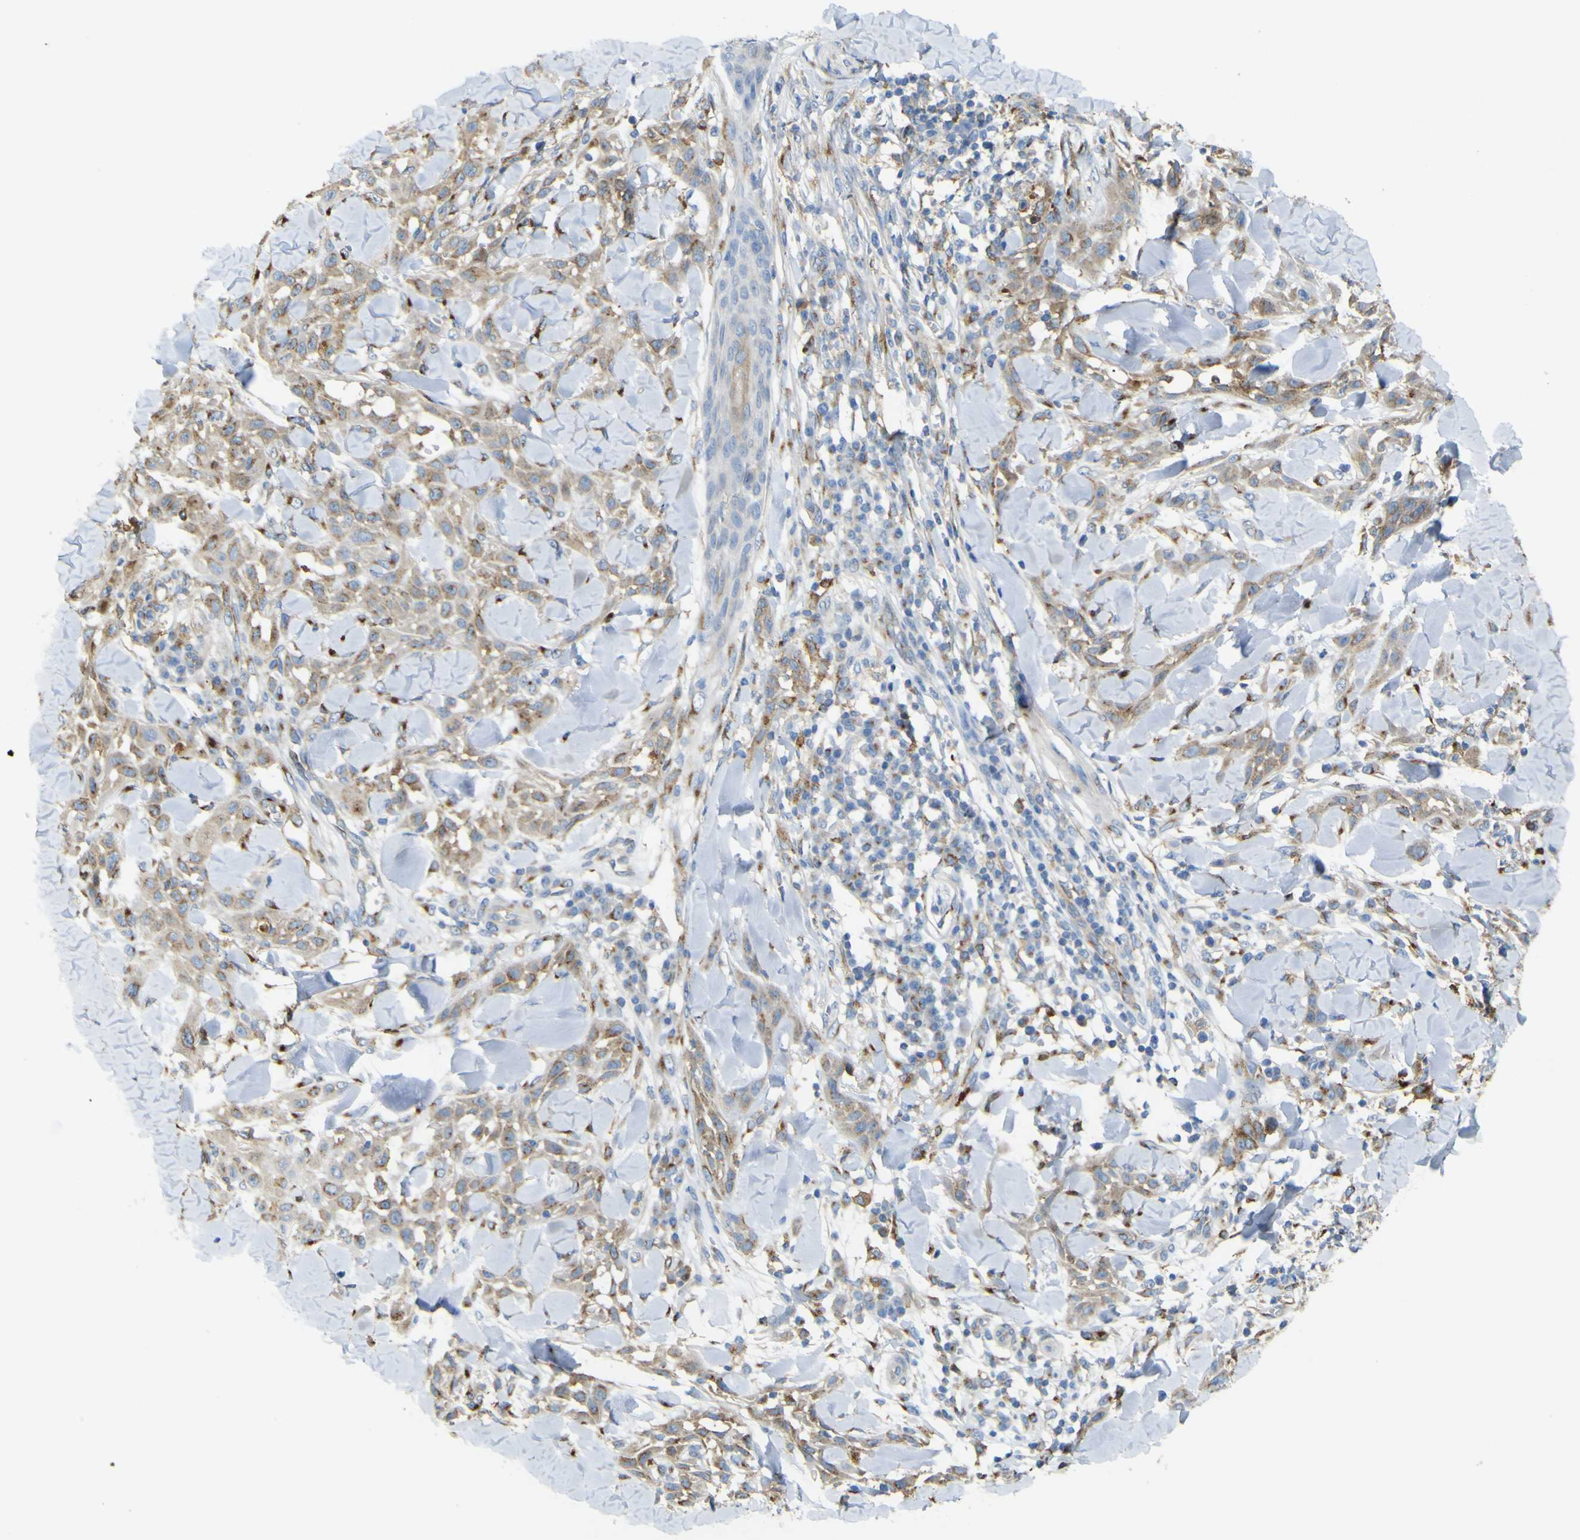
{"staining": {"intensity": "weak", "quantity": ">75%", "location": "cytoplasmic/membranous"}, "tissue": "skin cancer", "cell_type": "Tumor cells", "image_type": "cancer", "snomed": [{"axis": "morphology", "description": "Squamous cell carcinoma, NOS"}, {"axis": "topography", "description": "Skin"}], "caption": "Squamous cell carcinoma (skin) tissue displays weak cytoplasmic/membranous expression in about >75% of tumor cells", "gene": "IGF2R", "patient": {"sex": "male", "age": 24}}